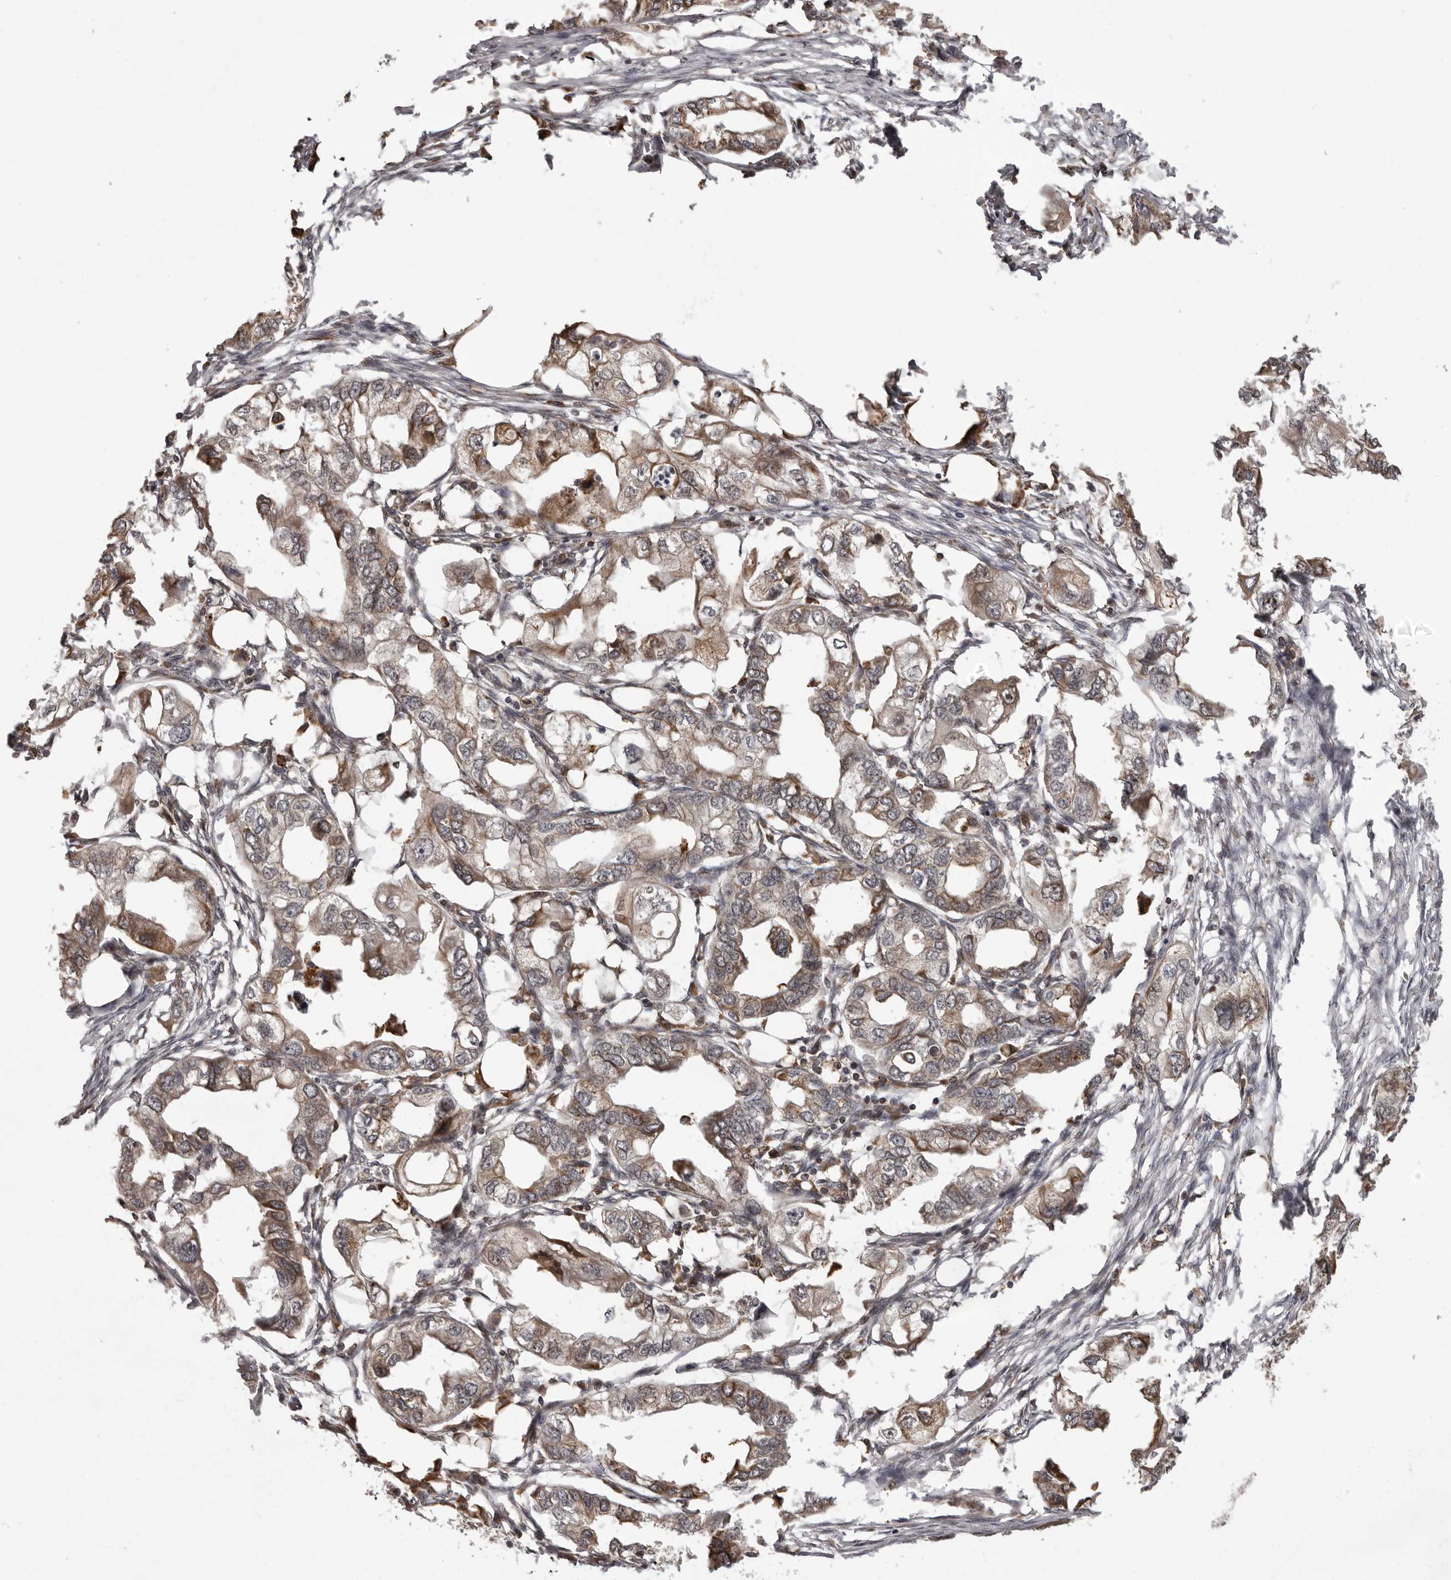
{"staining": {"intensity": "moderate", "quantity": ">75%", "location": "cytoplasmic/membranous"}, "tissue": "endometrial cancer", "cell_type": "Tumor cells", "image_type": "cancer", "snomed": [{"axis": "morphology", "description": "Adenocarcinoma, NOS"}, {"axis": "morphology", "description": "Adenocarcinoma, metastatic, NOS"}, {"axis": "topography", "description": "Adipose tissue"}, {"axis": "topography", "description": "Endometrium"}], "caption": "Protein expression analysis of human endometrial adenocarcinoma reveals moderate cytoplasmic/membranous positivity in about >75% of tumor cells. Ihc stains the protein in brown and the nuclei are stained blue.", "gene": "IL32", "patient": {"sex": "female", "age": 67}}